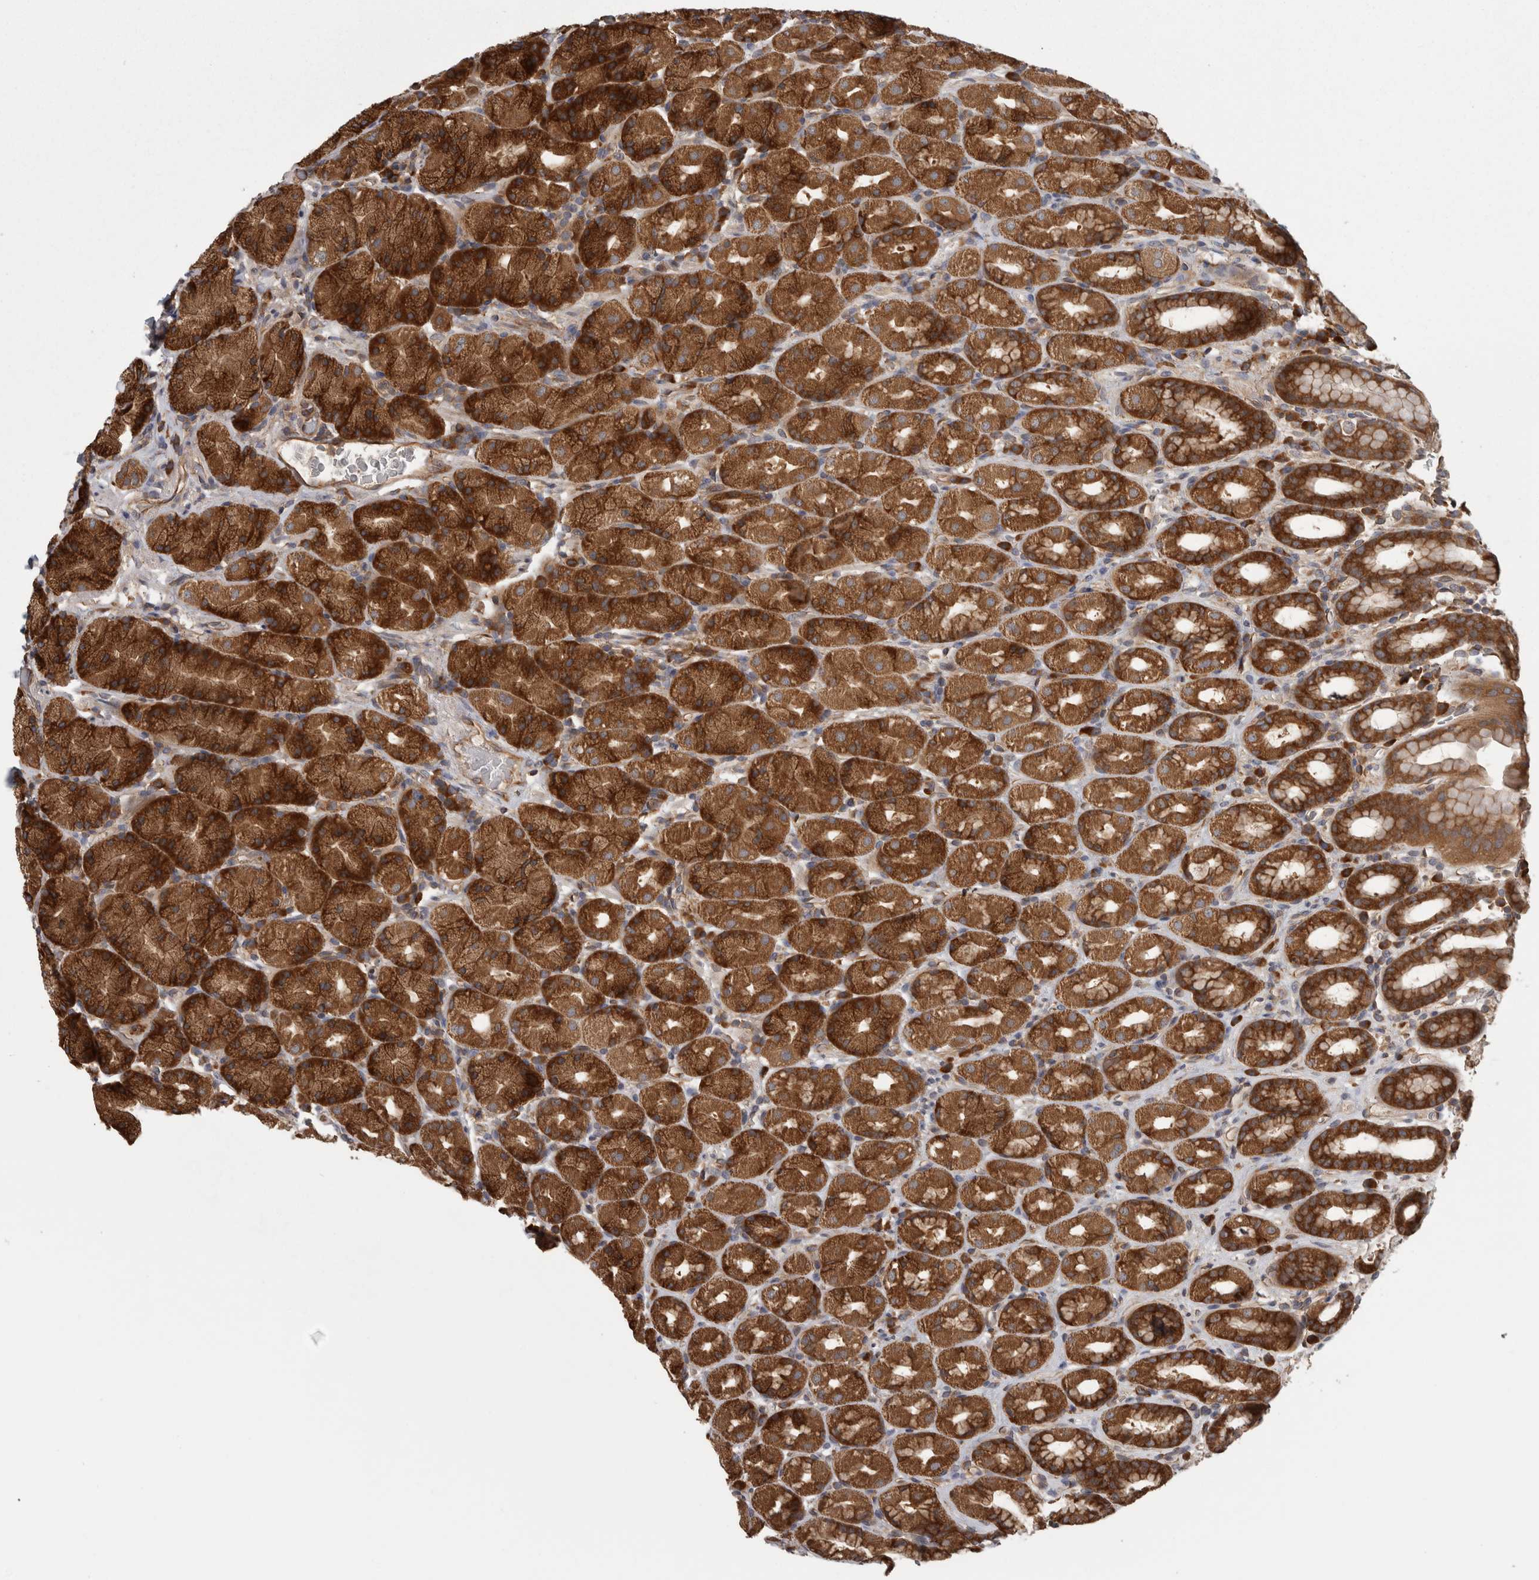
{"staining": {"intensity": "strong", "quantity": ">75%", "location": "cytoplasmic/membranous"}, "tissue": "stomach", "cell_type": "Glandular cells", "image_type": "normal", "snomed": [{"axis": "morphology", "description": "Normal tissue, NOS"}, {"axis": "topography", "description": "Stomach, upper"}], "caption": "Protein positivity by immunohistochemistry exhibits strong cytoplasmic/membranous expression in about >75% of glandular cells in normal stomach.", "gene": "SMCR8", "patient": {"sex": "male", "age": 68}}